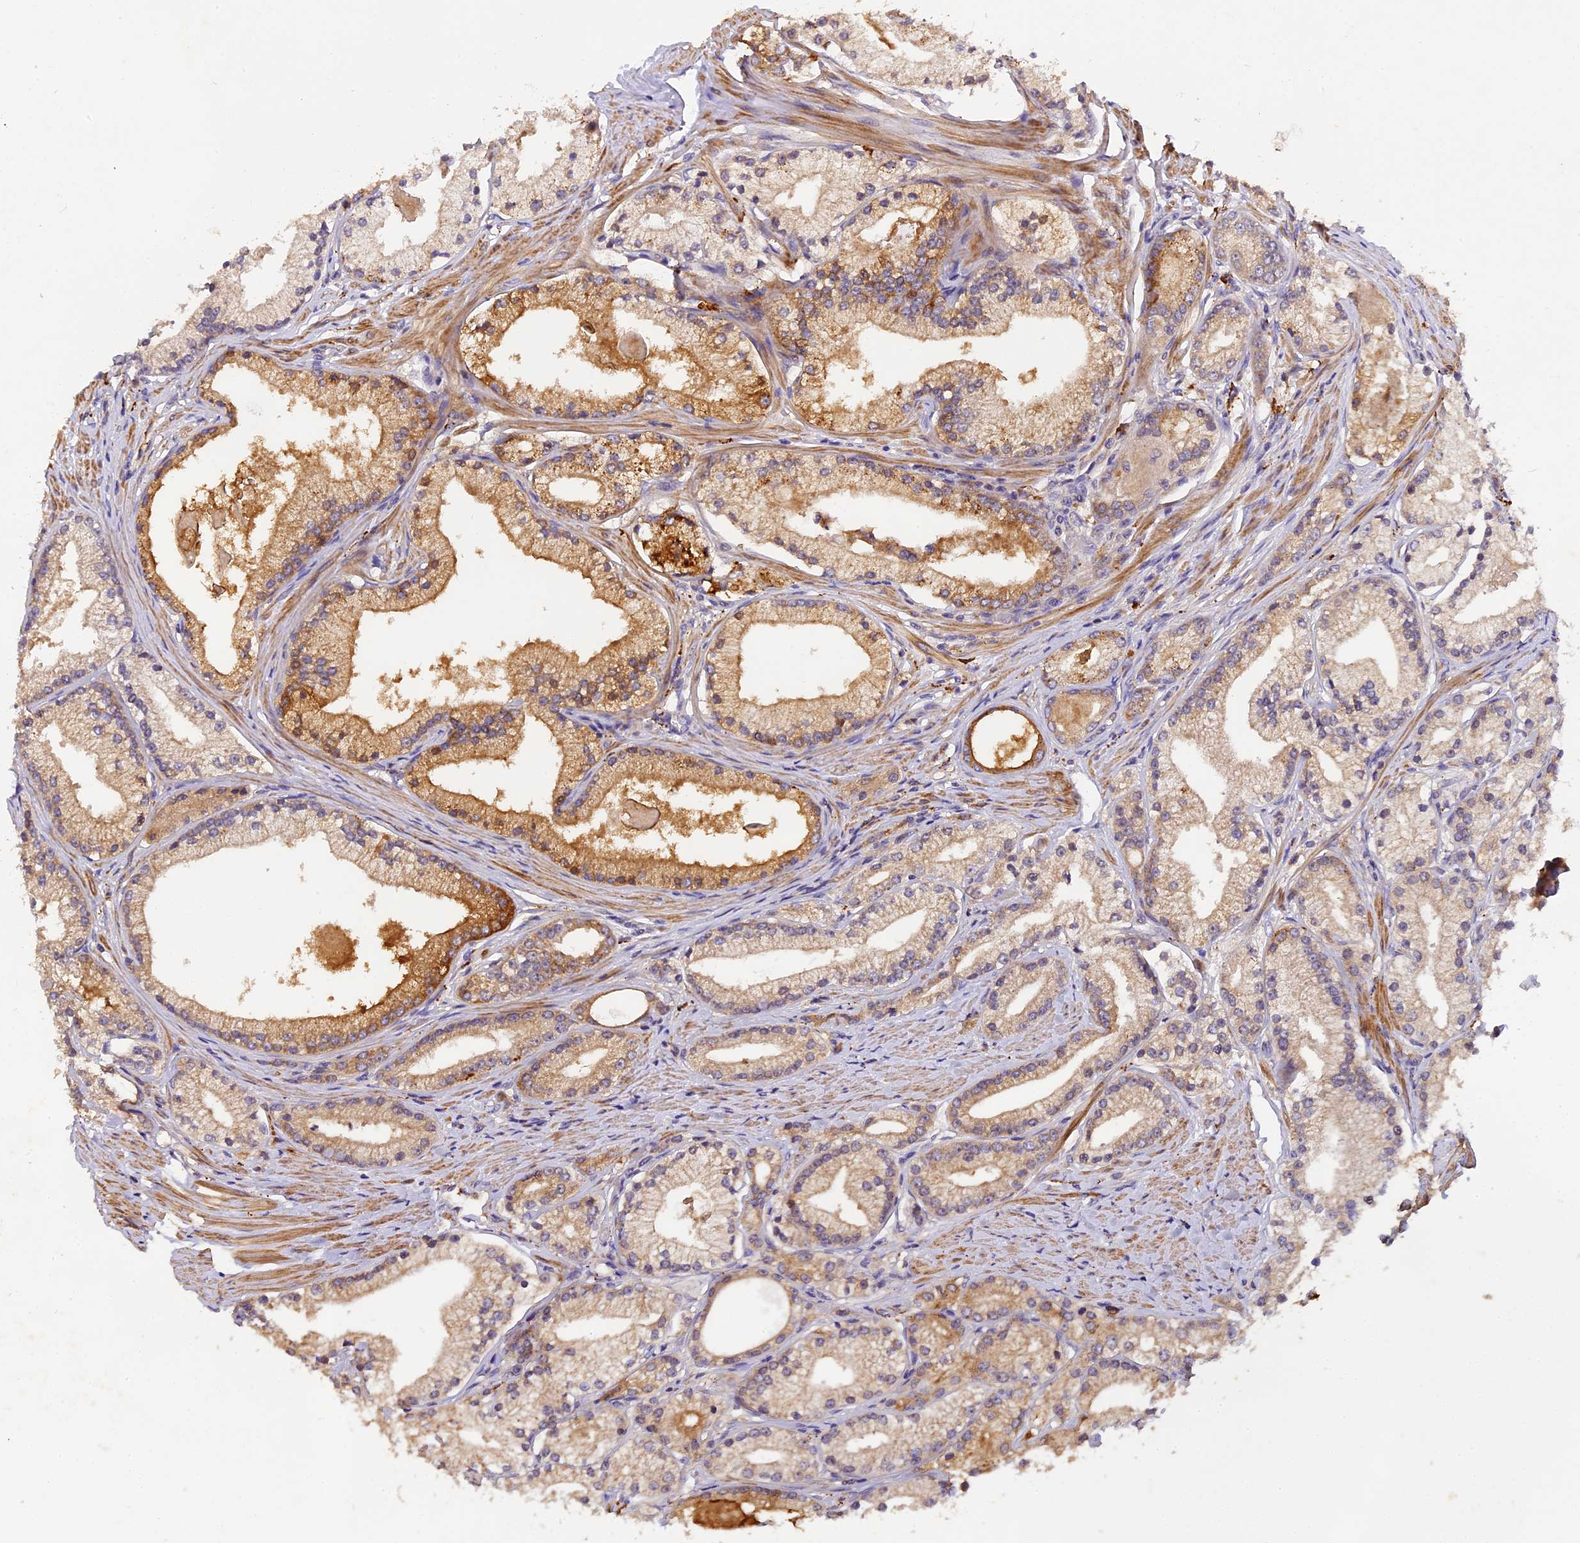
{"staining": {"intensity": "strong", "quantity": ">75%", "location": "cytoplasmic/membranous"}, "tissue": "prostate cancer", "cell_type": "Tumor cells", "image_type": "cancer", "snomed": [{"axis": "morphology", "description": "Adenocarcinoma, Low grade"}, {"axis": "topography", "description": "Prostate"}], "caption": "The micrograph reveals staining of prostate cancer (low-grade adenocarcinoma), revealing strong cytoplasmic/membranous protein expression (brown color) within tumor cells. (brown staining indicates protein expression, while blue staining denotes nuclei).", "gene": "COPE", "patient": {"sex": "male", "age": 57}}